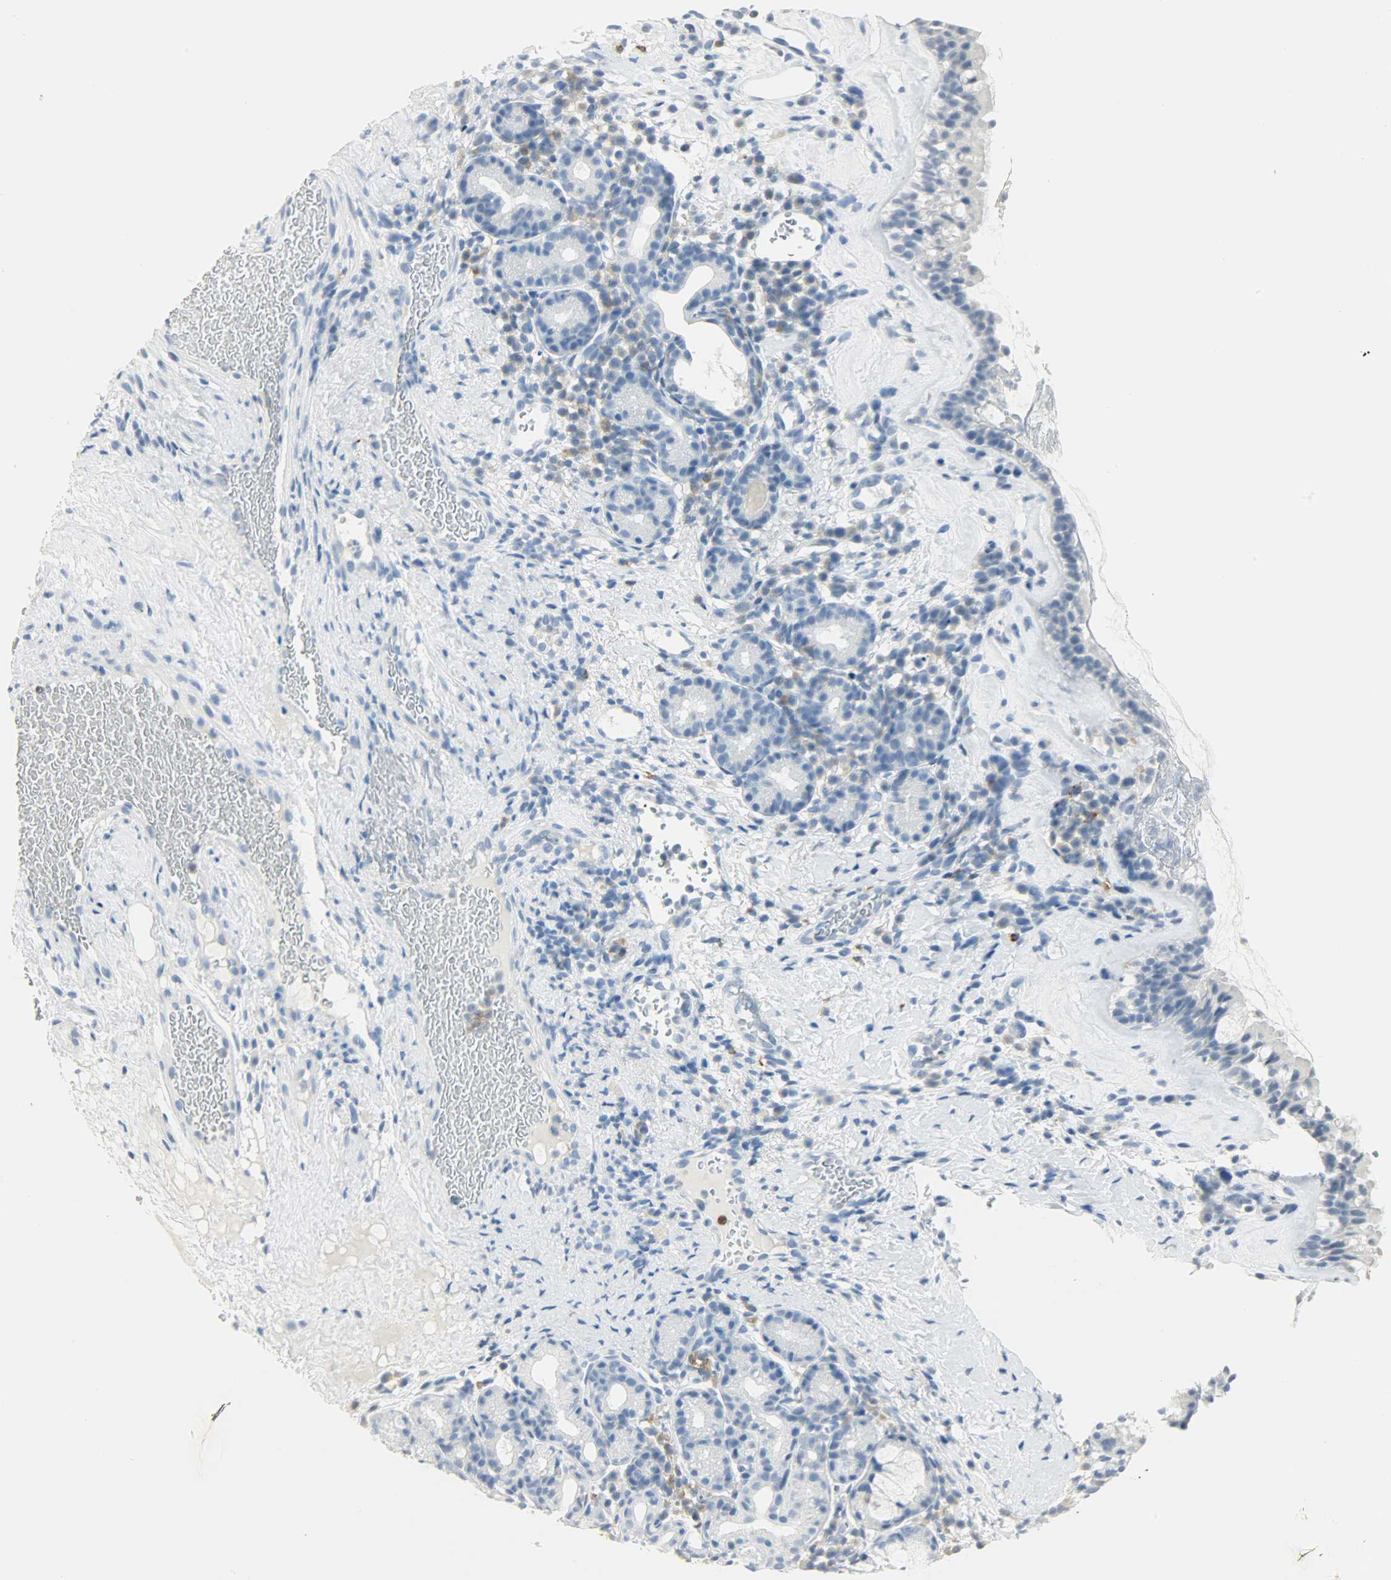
{"staining": {"intensity": "negative", "quantity": "none", "location": "none"}, "tissue": "nasopharynx", "cell_type": "Respiratory epithelial cells", "image_type": "normal", "snomed": [{"axis": "morphology", "description": "Normal tissue, NOS"}, {"axis": "morphology", "description": "Inflammation, NOS"}, {"axis": "topography", "description": "Nasopharynx"}], "caption": "Immunohistochemistry (IHC) of normal nasopharynx exhibits no staining in respiratory epithelial cells.", "gene": "PTPN6", "patient": {"sex": "female", "age": 55}}